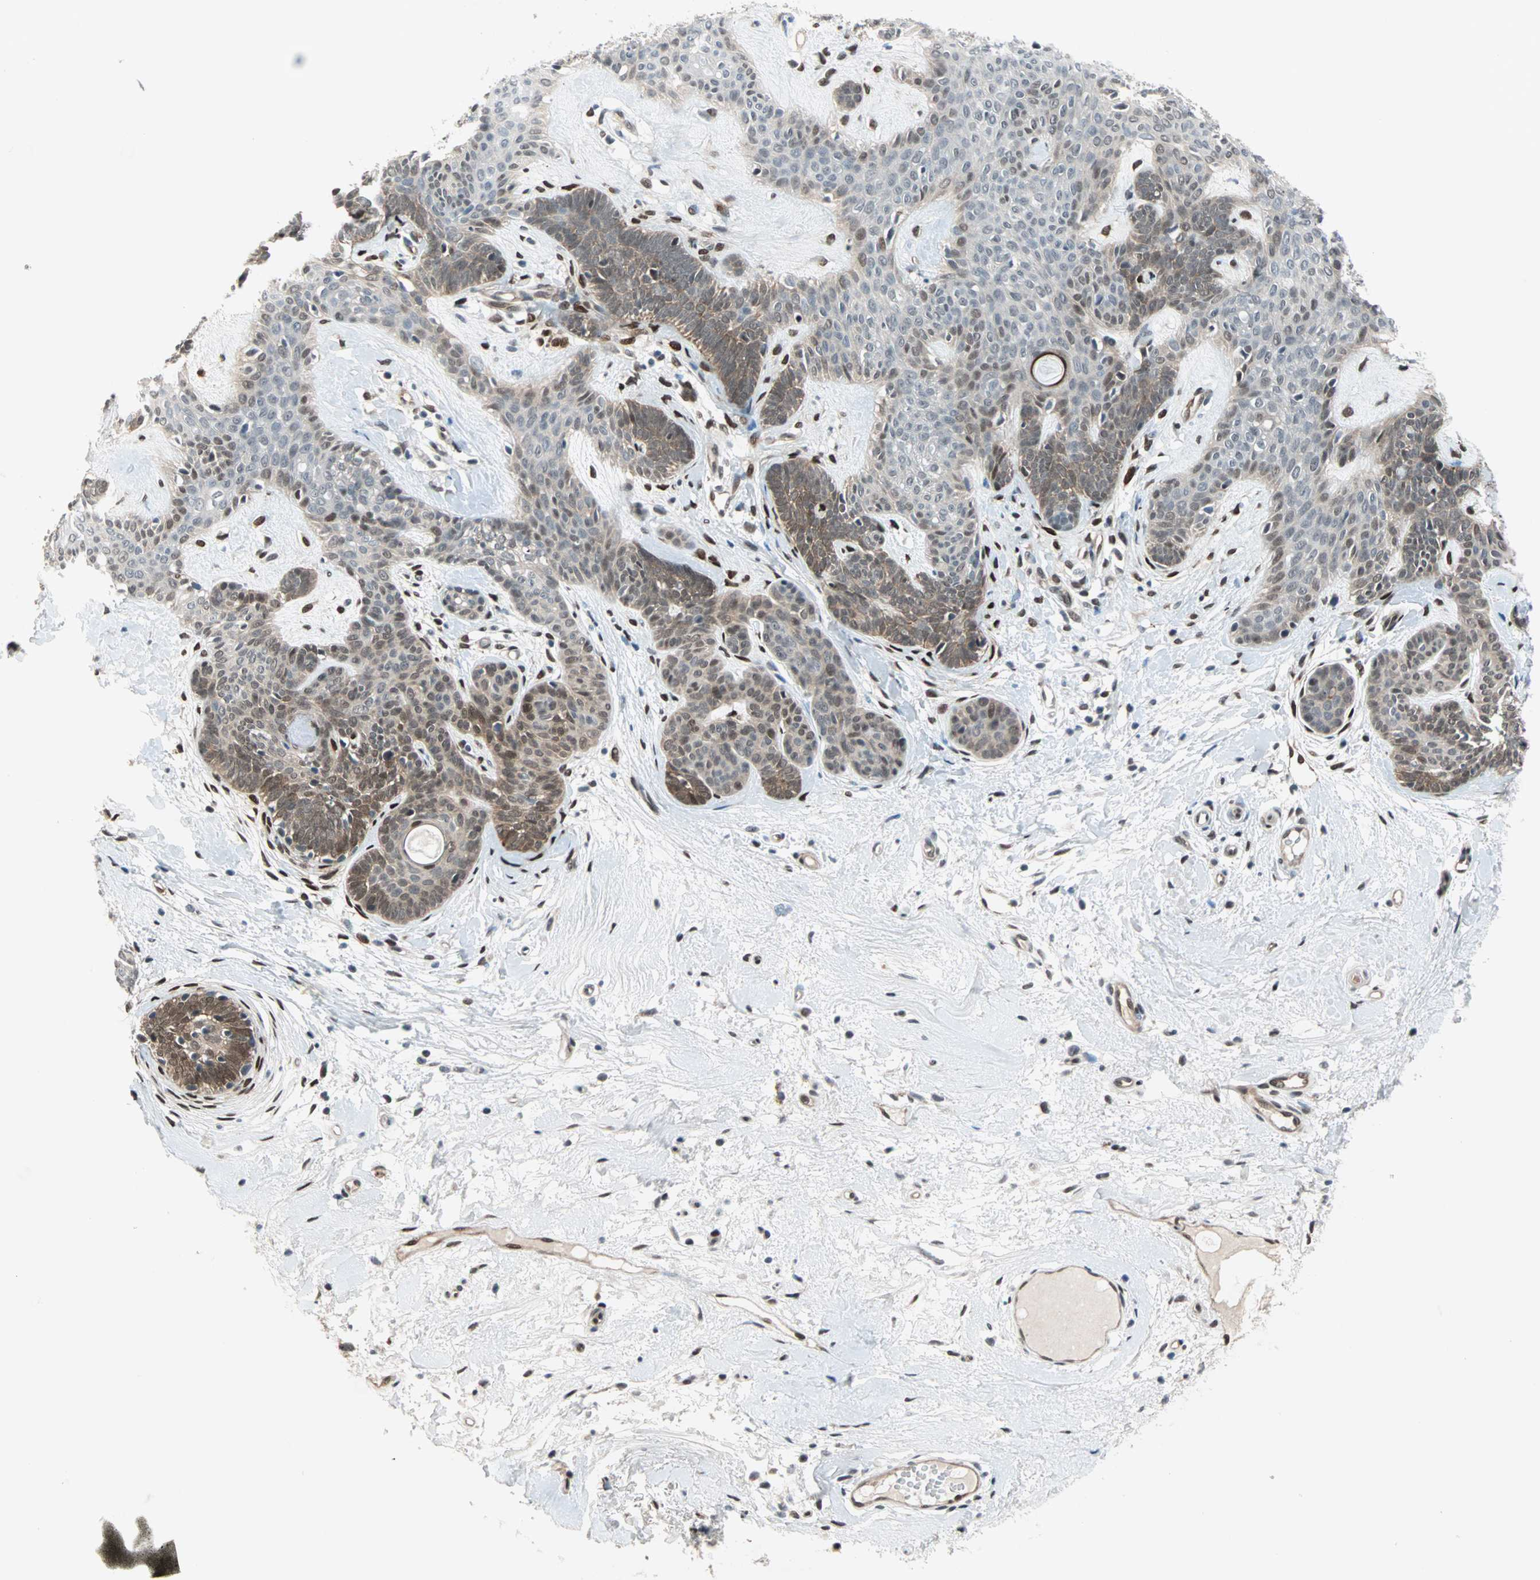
{"staining": {"intensity": "strong", "quantity": ">75%", "location": "cytoplasmic/membranous,nuclear"}, "tissue": "skin cancer", "cell_type": "Tumor cells", "image_type": "cancer", "snomed": [{"axis": "morphology", "description": "Developmental malformation"}, {"axis": "morphology", "description": "Basal cell carcinoma"}, {"axis": "topography", "description": "Skin"}], "caption": "Skin basal cell carcinoma stained for a protein (brown) shows strong cytoplasmic/membranous and nuclear positive positivity in about >75% of tumor cells.", "gene": "WWTR1", "patient": {"sex": "female", "age": 62}}